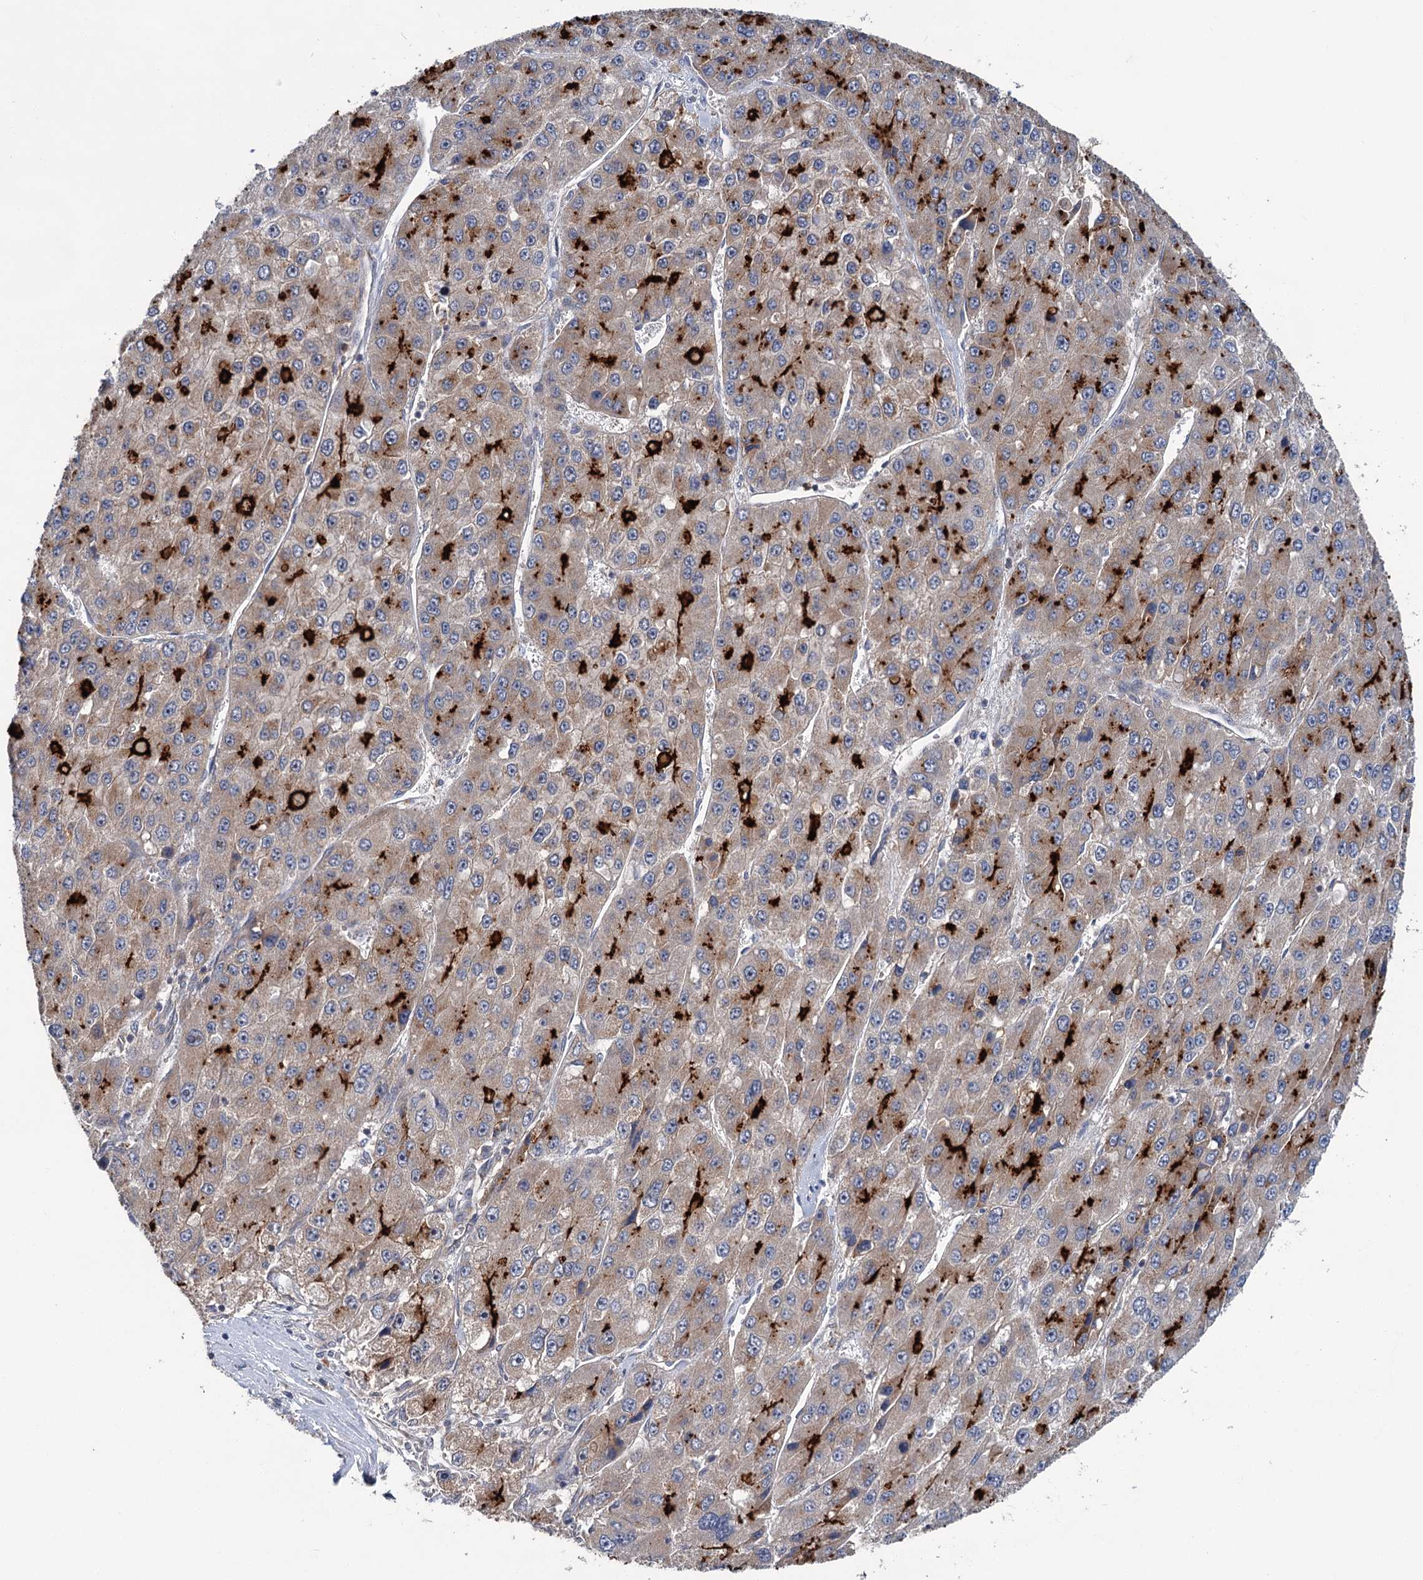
{"staining": {"intensity": "strong", "quantity": "<25%", "location": "cytoplasmic/membranous"}, "tissue": "liver cancer", "cell_type": "Tumor cells", "image_type": "cancer", "snomed": [{"axis": "morphology", "description": "Carcinoma, Hepatocellular, NOS"}, {"axis": "topography", "description": "Liver"}], "caption": "There is medium levels of strong cytoplasmic/membranous positivity in tumor cells of liver cancer, as demonstrated by immunohistochemical staining (brown color).", "gene": "DYNC2H1", "patient": {"sex": "female", "age": 73}}